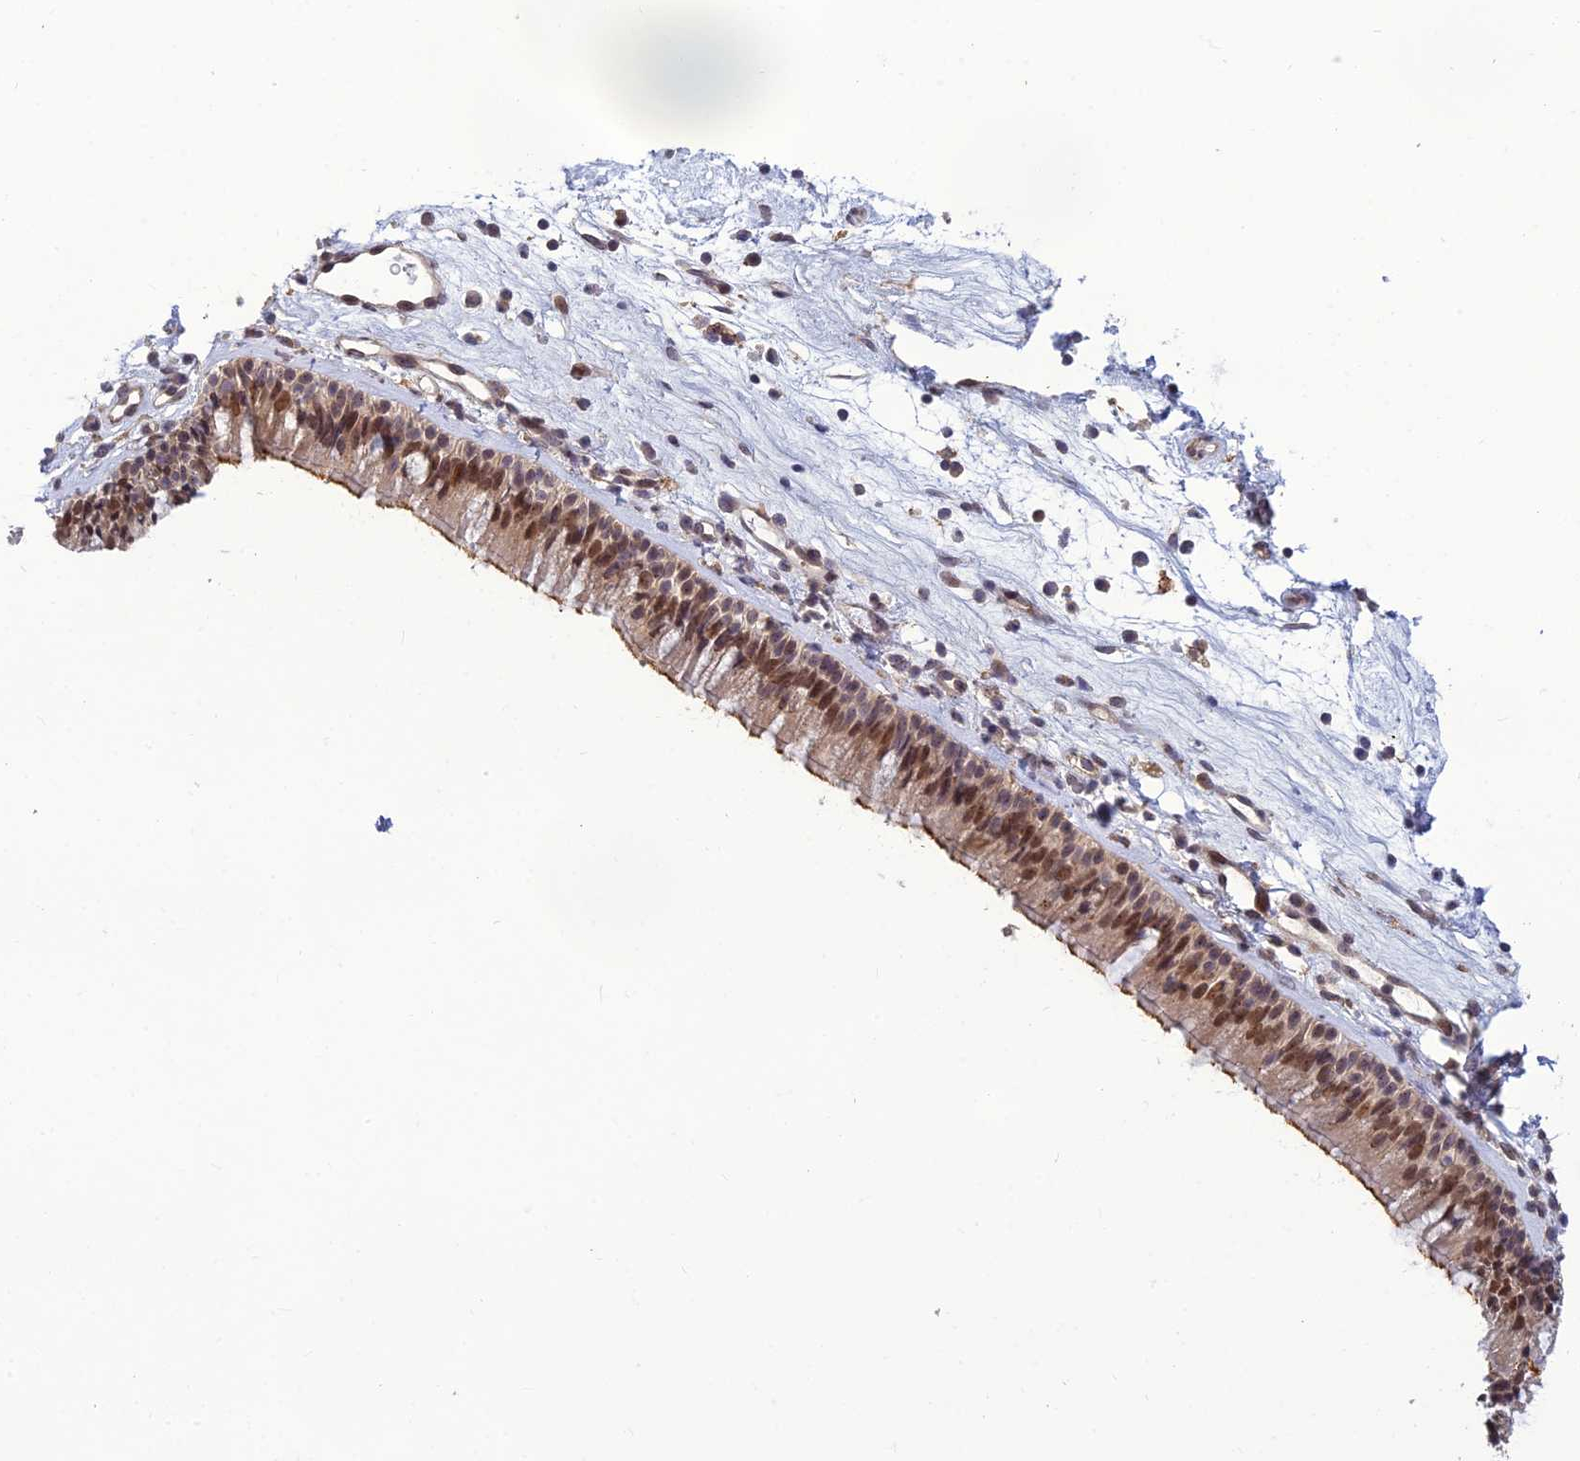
{"staining": {"intensity": "moderate", "quantity": ">75%", "location": "cytoplasmic/membranous,nuclear"}, "tissue": "nasopharynx", "cell_type": "Respiratory epithelial cells", "image_type": "normal", "snomed": [{"axis": "morphology", "description": "Normal tissue, NOS"}, {"axis": "morphology", "description": "Inflammation, NOS"}, {"axis": "morphology", "description": "Malignant melanoma, Metastatic site"}, {"axis": "topography", "description": "Nasopharynx"}], "caption": "A medium amount of moderate cytoplasmic/membranous,nuclear staining is present in about >75% of respiratory epithelial cells in normal nasopharynx.", "gene": "DTX2", "patient": {"sex": "male", "age": 70}}